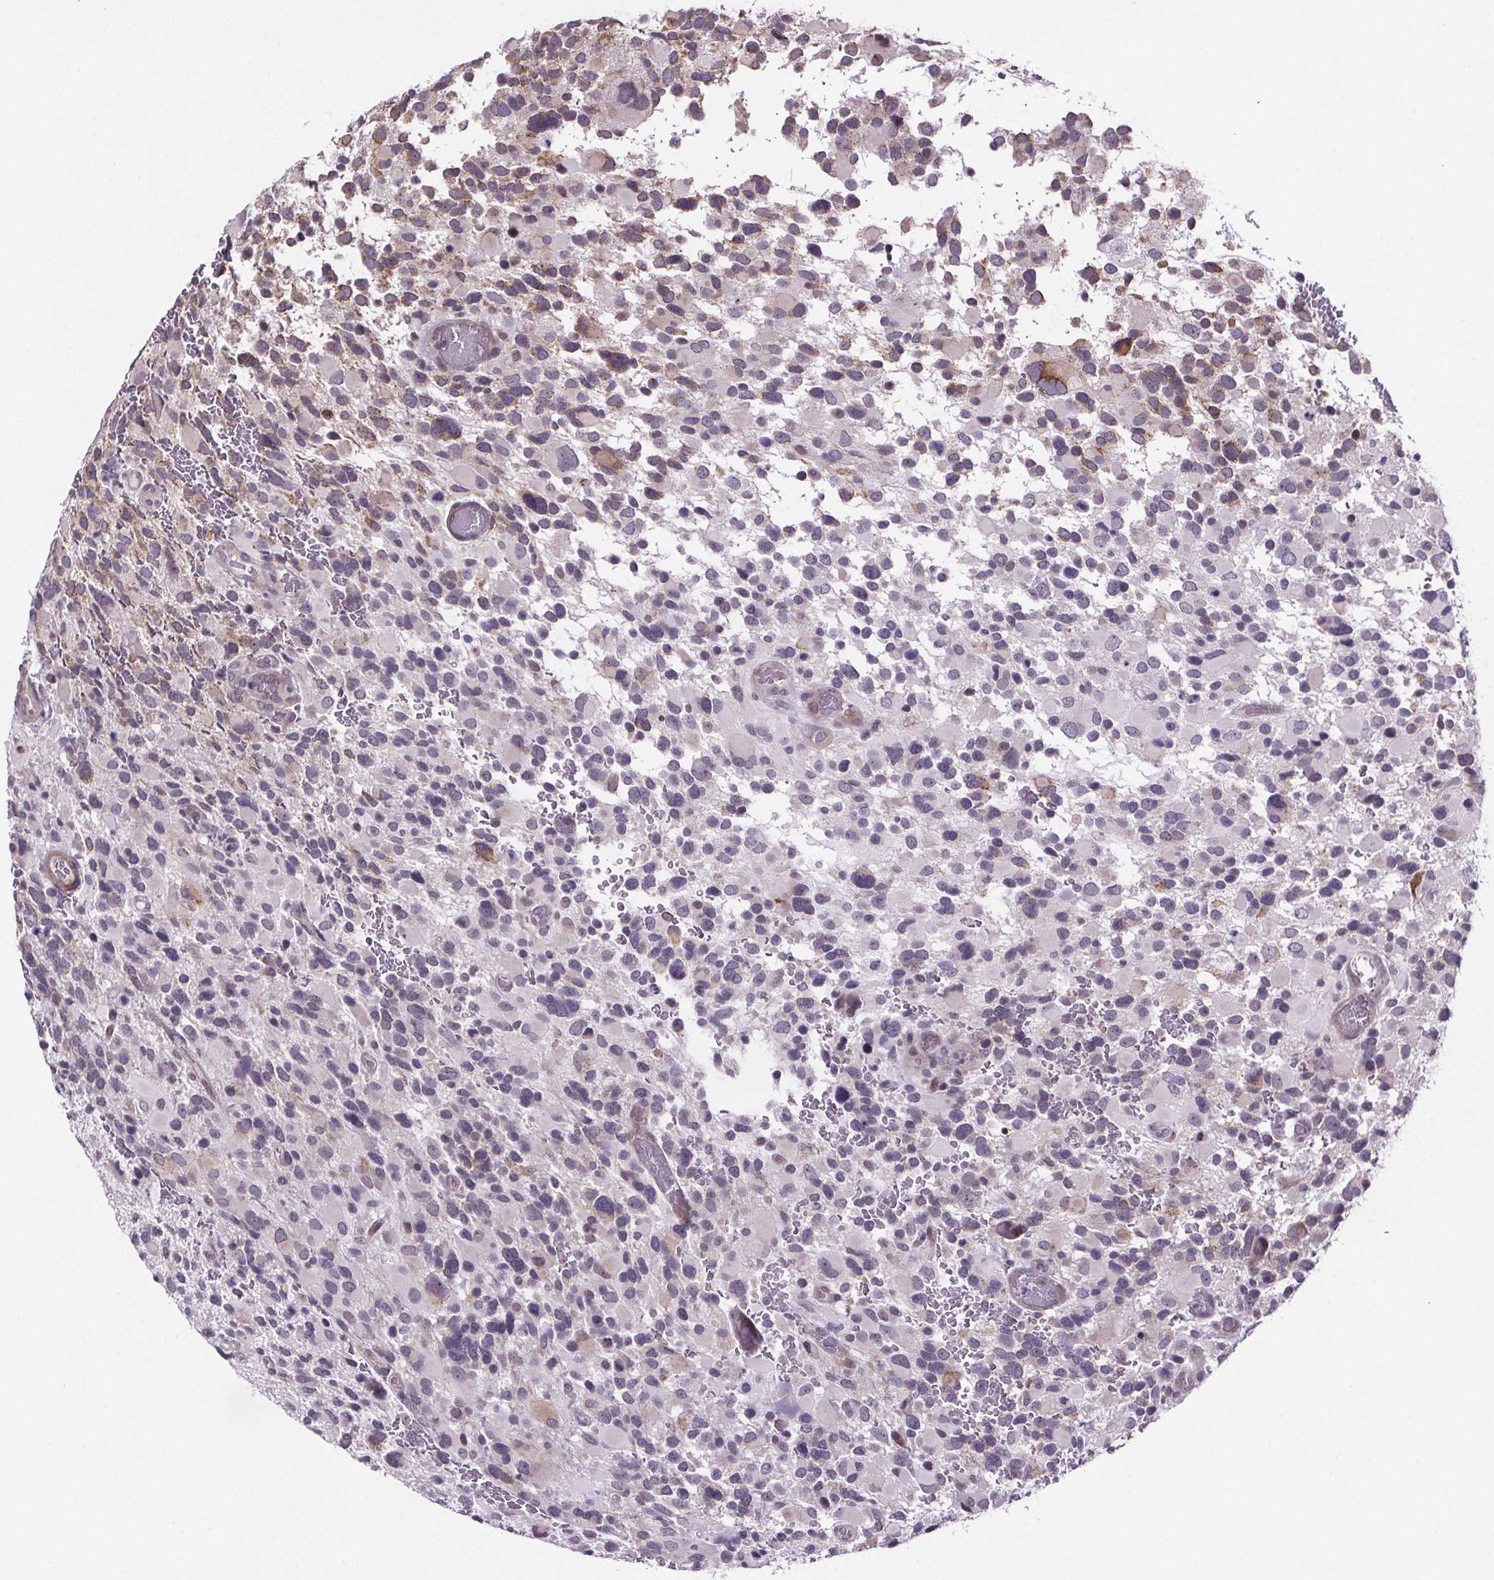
{"staining": {"intensity": "weak", "quantity": "<25%", "location": "cytoplasmic/membranous"}, "tissue": "glioma", "cell_type": "Tumor cells", "image_type": "cancer", "snomed": [{"axis": "morphology", "description": "Glioma, malignant, Low grade"}, {"axis": "topography", "description": "Brain"}], "caption": "The photomicrograph demonstrates no staining of tumor cells in glioma.", "gene": "TTC12", "patient": {"sex": "female", "age": 32}}